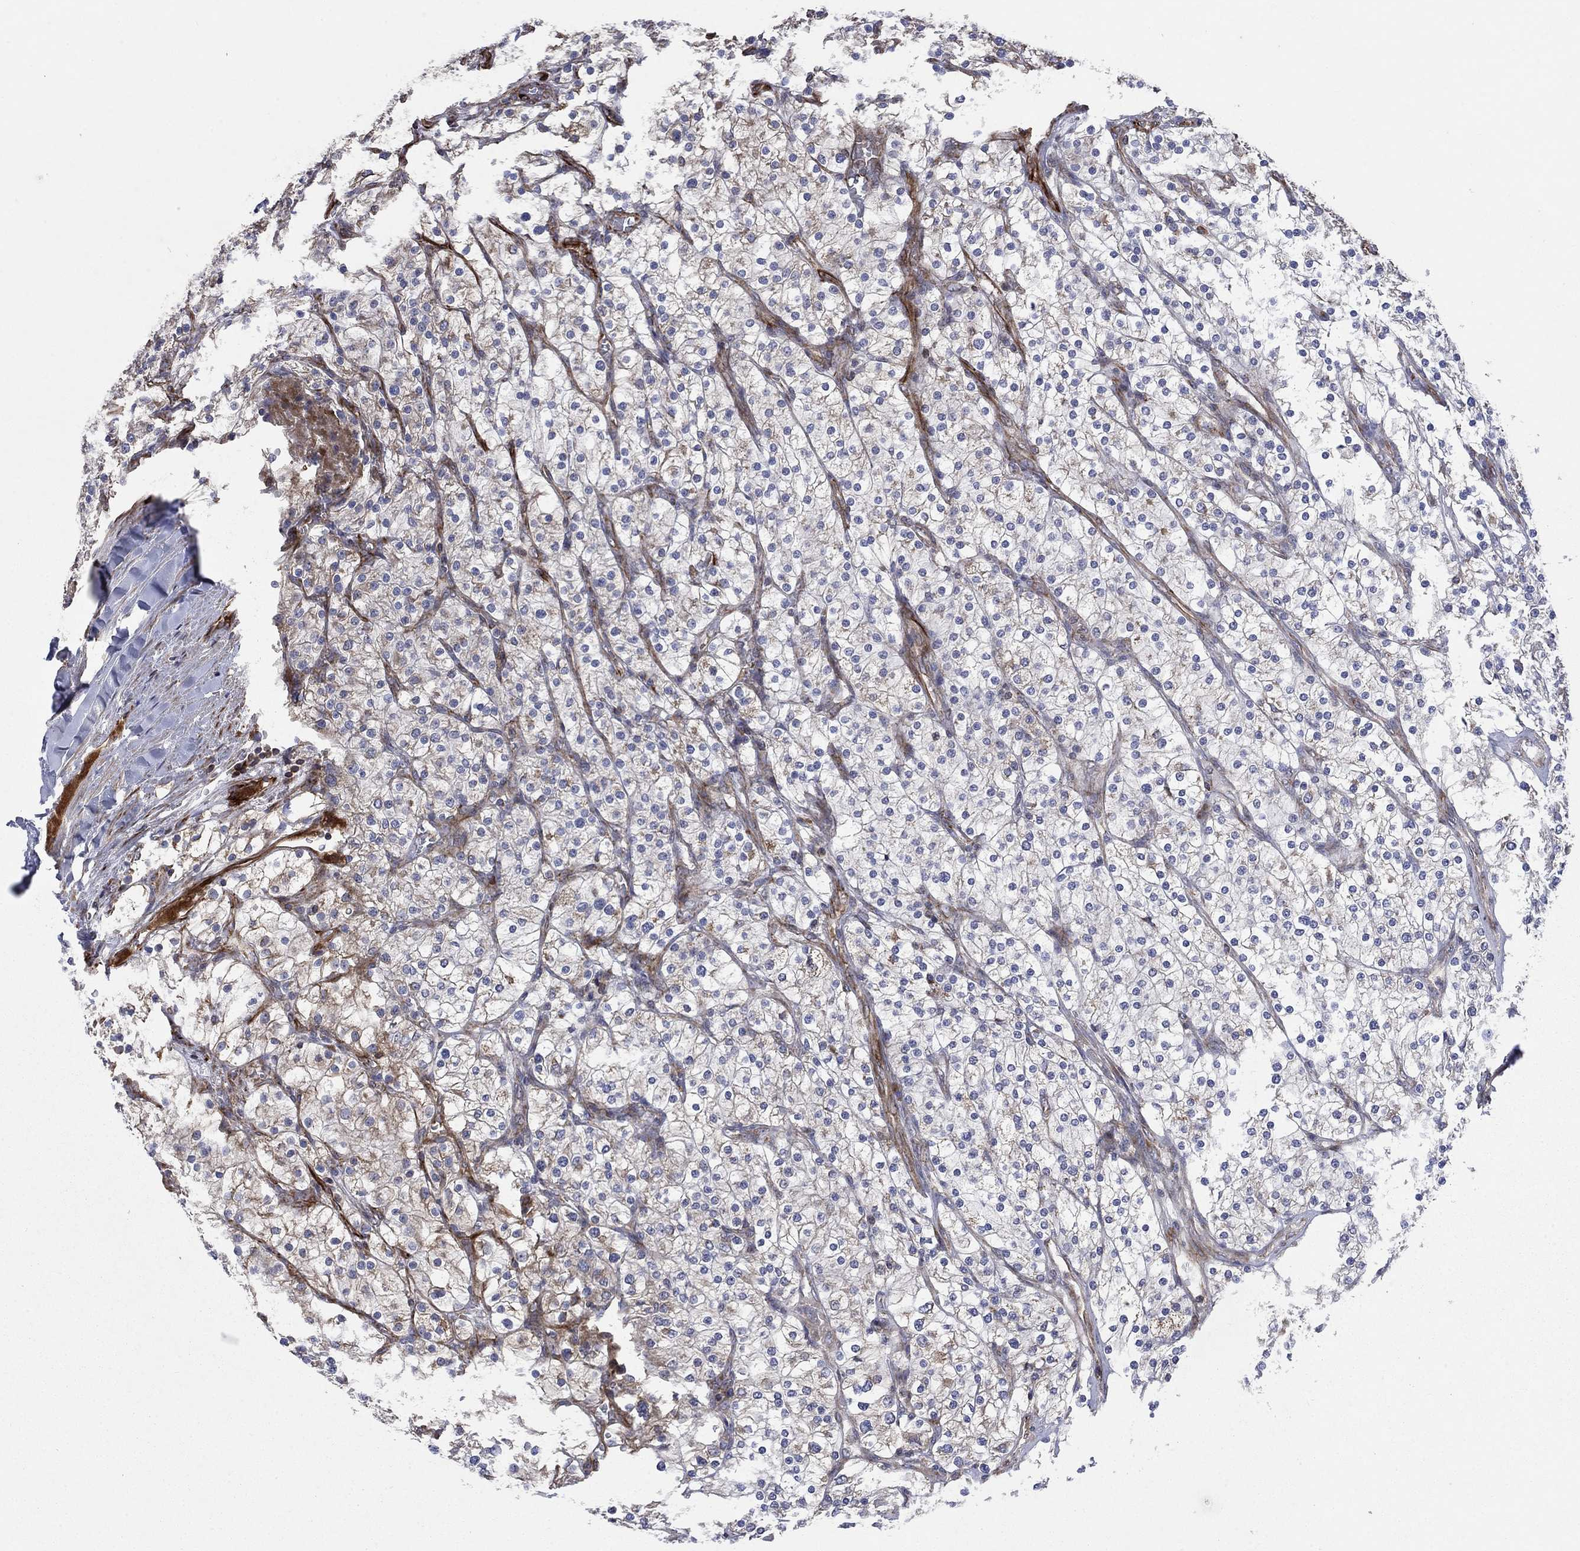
{"staining": {"intensity": "weak", "quantity": "25%-75%", "location": "cytoplasmic/membranous"}, "tissue": "renal cancer", "cell_type": "Tumor cells", "image_type": "cancer", "snomed": [{"axis": "morphology", "description": "Adenocarcinoma, NOS"}, {"axis": "topography", "description": "Kidney"}], "caption": "Immunohistochemistry of human renal cancer (adenocarcinoma) exhibits low levels of weak cytoplasmic/membranous staining in about 25%-75% of tumor cells.", "gene": "NDUFC1", "patient": {"sex": "male", "age": 80}}